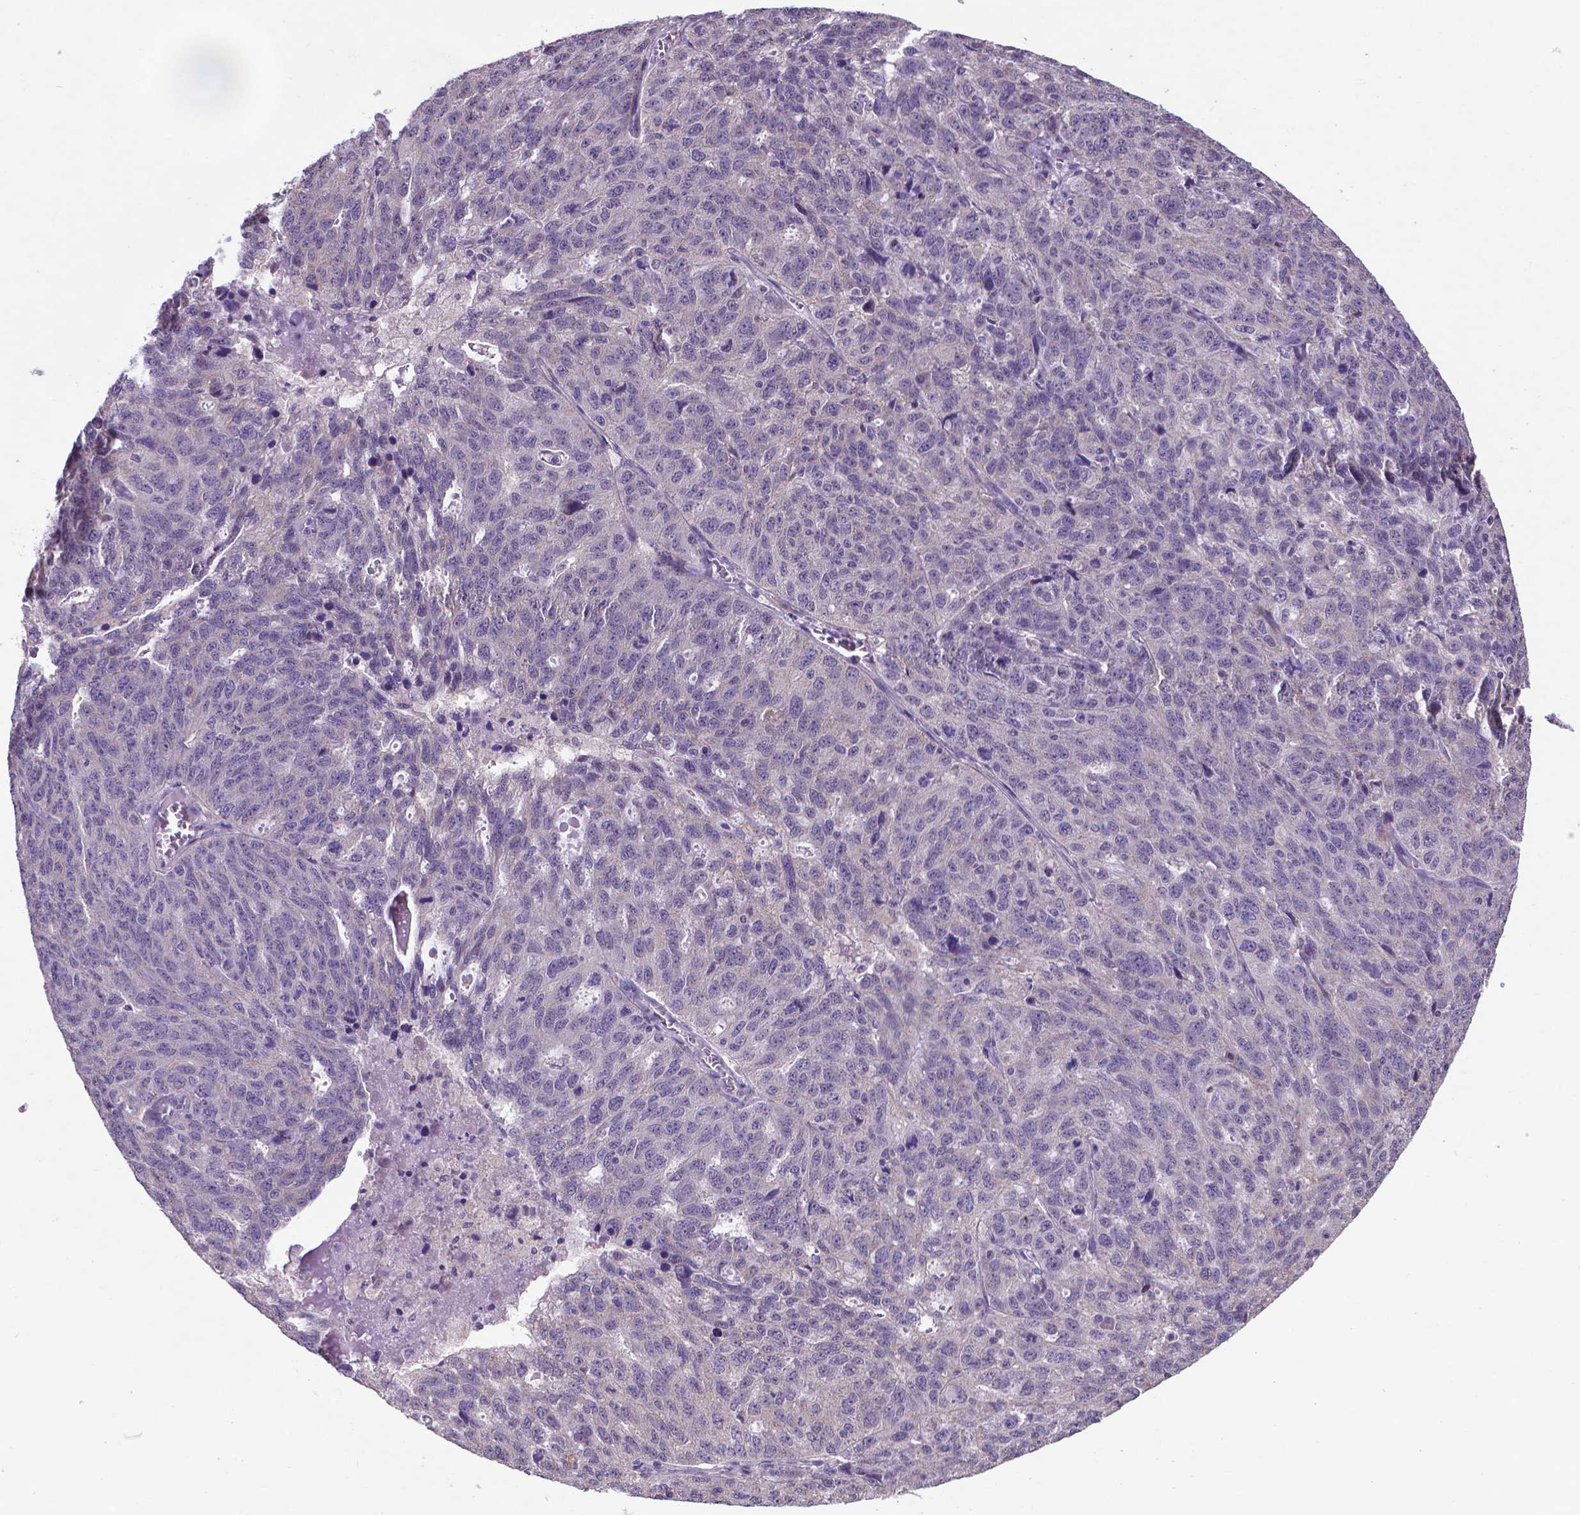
{"staining": {"intensity": "negative", "quantity": "none", "location": "none"}, "tissue": "ovarian cancer", "cell_type": "Tumor cells", "image_type": "cancer", "snomed": [{"axis": "morphology", "description": "Cystadenocarcinoma, serous, NOS"}, {"axis": "topography", "description": "Ovary"}], "caption": "Immunohistochemistry micrograph of ovarian cancer stained for a protein (brown), which exhibits no staining in tumor cells.", "gene": "GPR63", "patient": {"sex": "female", "age": 71}}